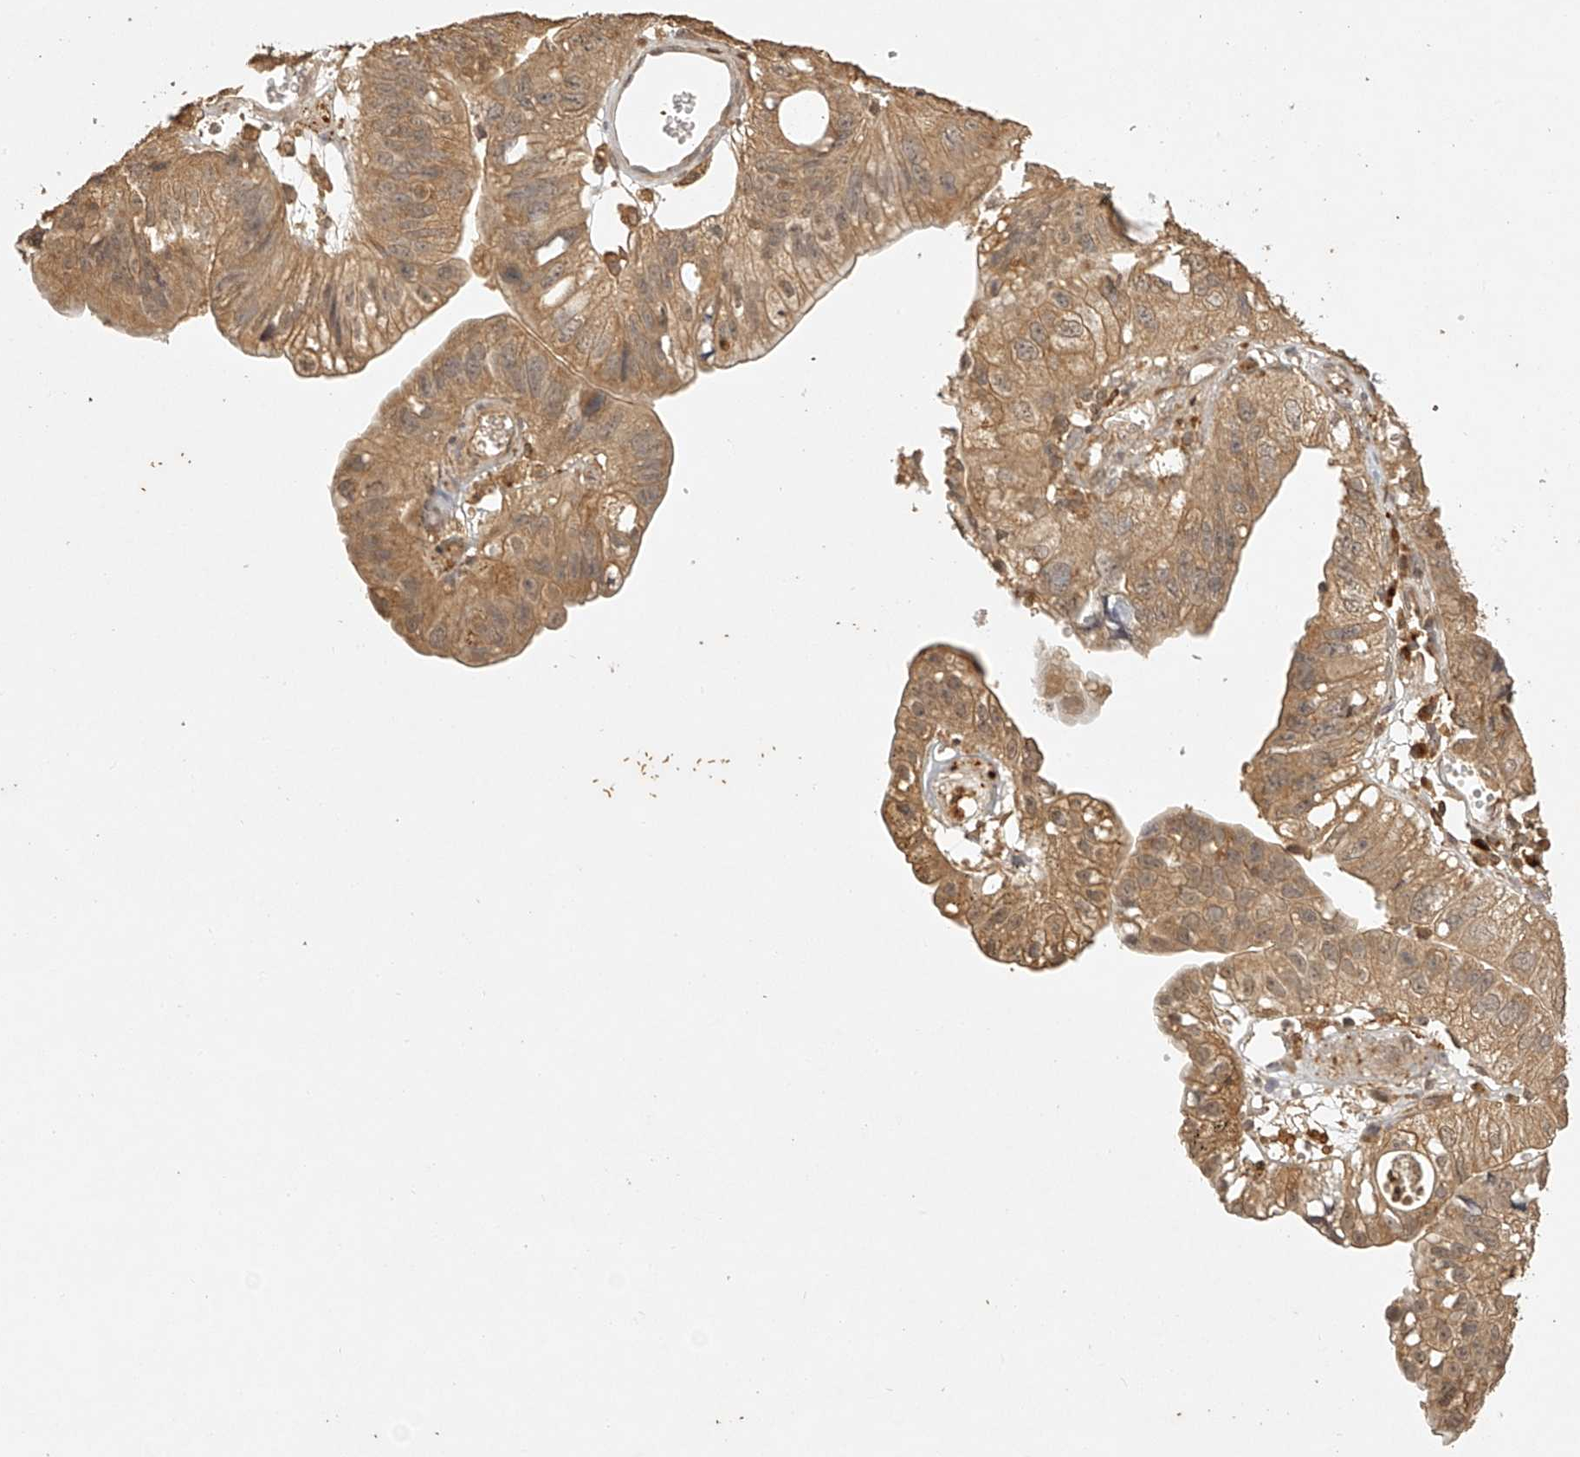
{"staining": {"intensity": "moderate", "quantity": ">75%", "location": "cytoplasmic/membranous"}, "tissue": "stomach cancer", "cell_type": "Tumor cells", "image_type": "cancer", "snomed": [{"axis": "morphology", "description": "Adenocarcinoma, NOS"}, {"axis": "topography", "description": "Stomach"}], "caption": "Tumor cells display moderate cytoplasmic/membranous staining in approximately >75% of cells in adenocarcinoma (stomach).", "gene": "BCL2L11", "patient": {"sex": "male", "age": 59}}